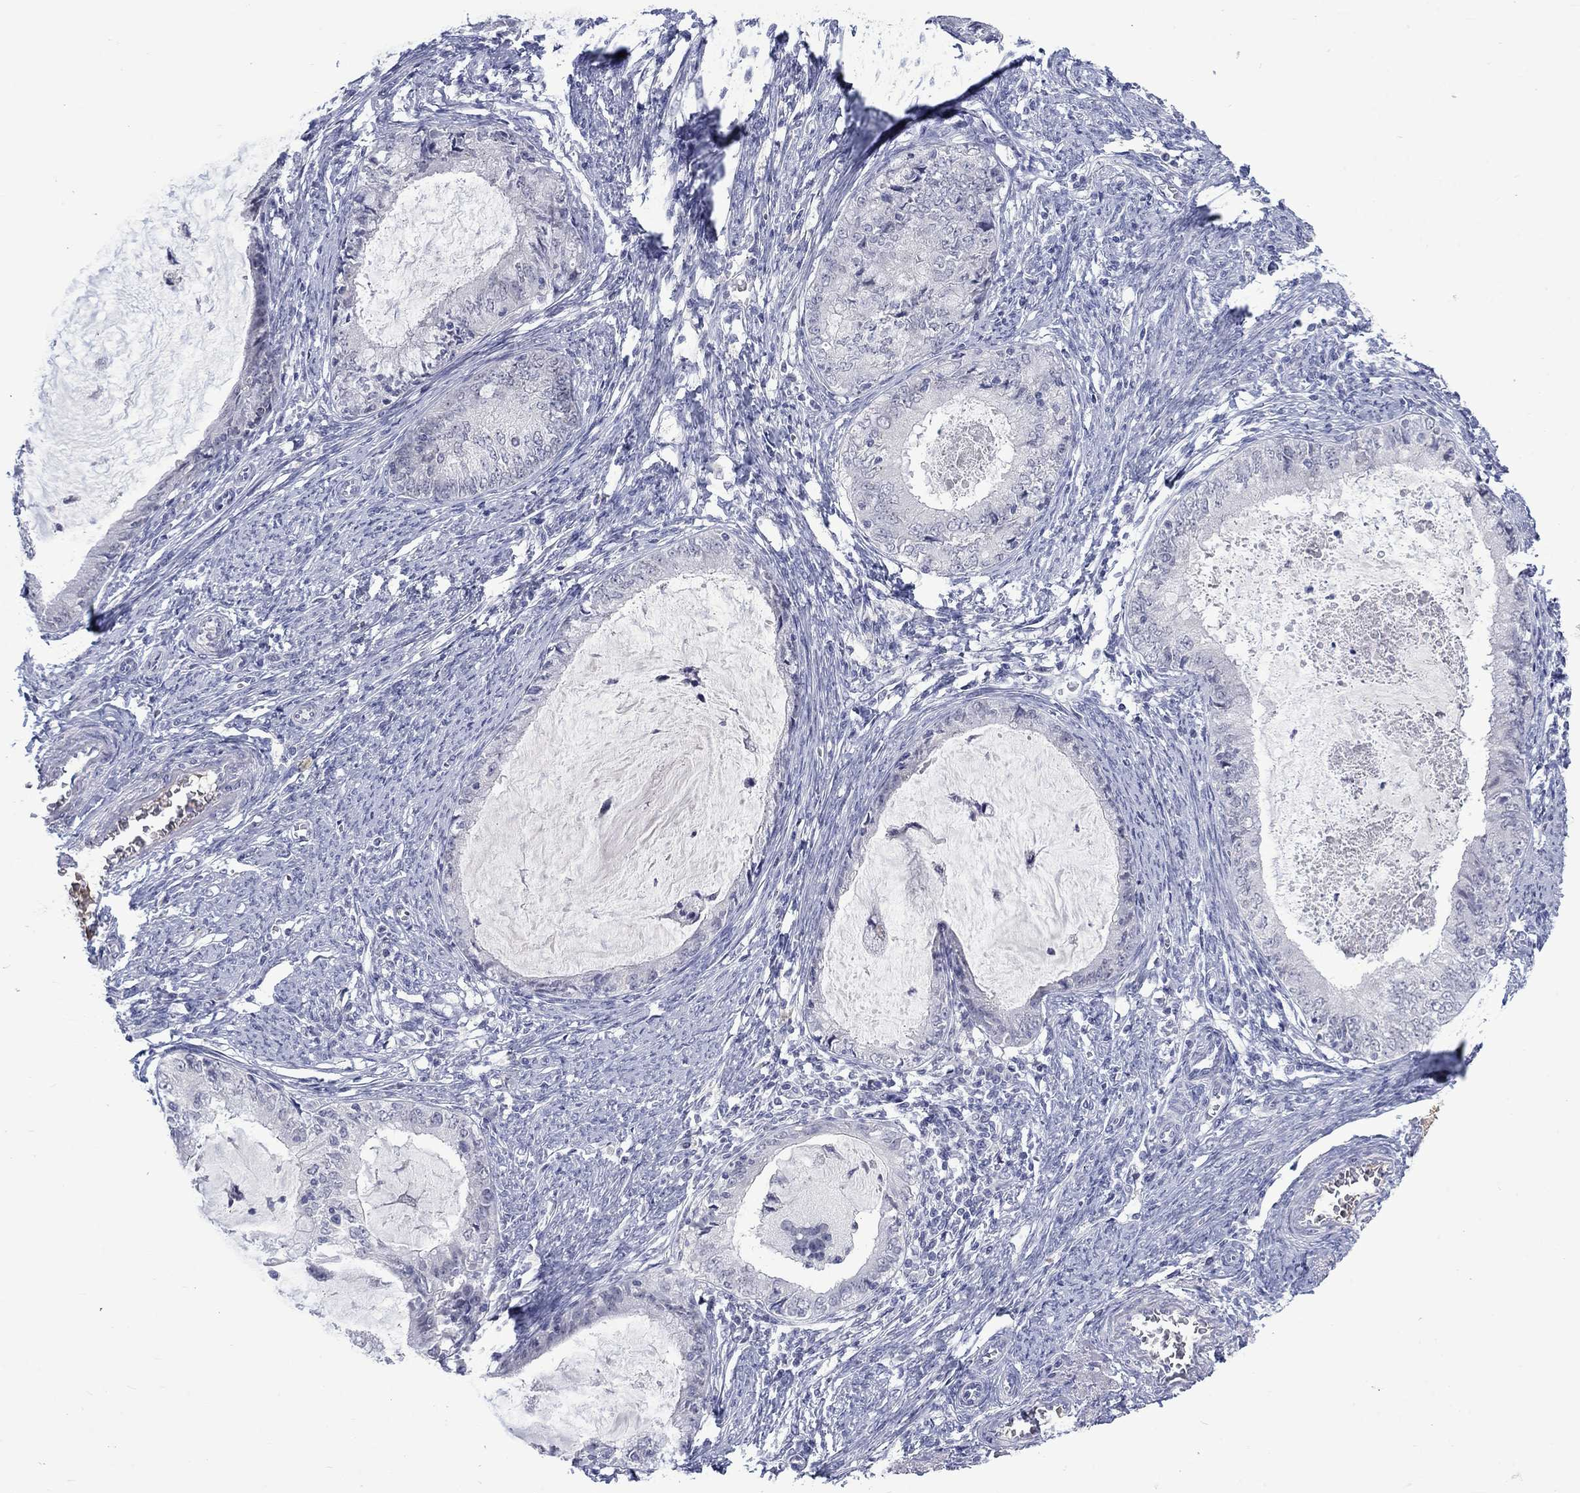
{"staining": {"intensity": "negative", "quantity": "none", "location": "none"}, "tissue": "endometrial cancer", "cell_type": "Tumor cells", "image_type": "cancer", "snomed": [{"axis": "morphology", "description": "Adenocarcinoma, NOS"}, {"axis": "topography", "description": "Endometrium"}], "caption": "Immunohistochemistry (IHC) of endometrial cancer (adenocarcinoma) demonstrates no expression in tumor cells. (Stains: DAB IHC with hematoxylin counter stain, Microscopy: brightfield microscopy at high magnification).", "gene": "NSMF", "patient": {"sex": "female", "age": 57}}